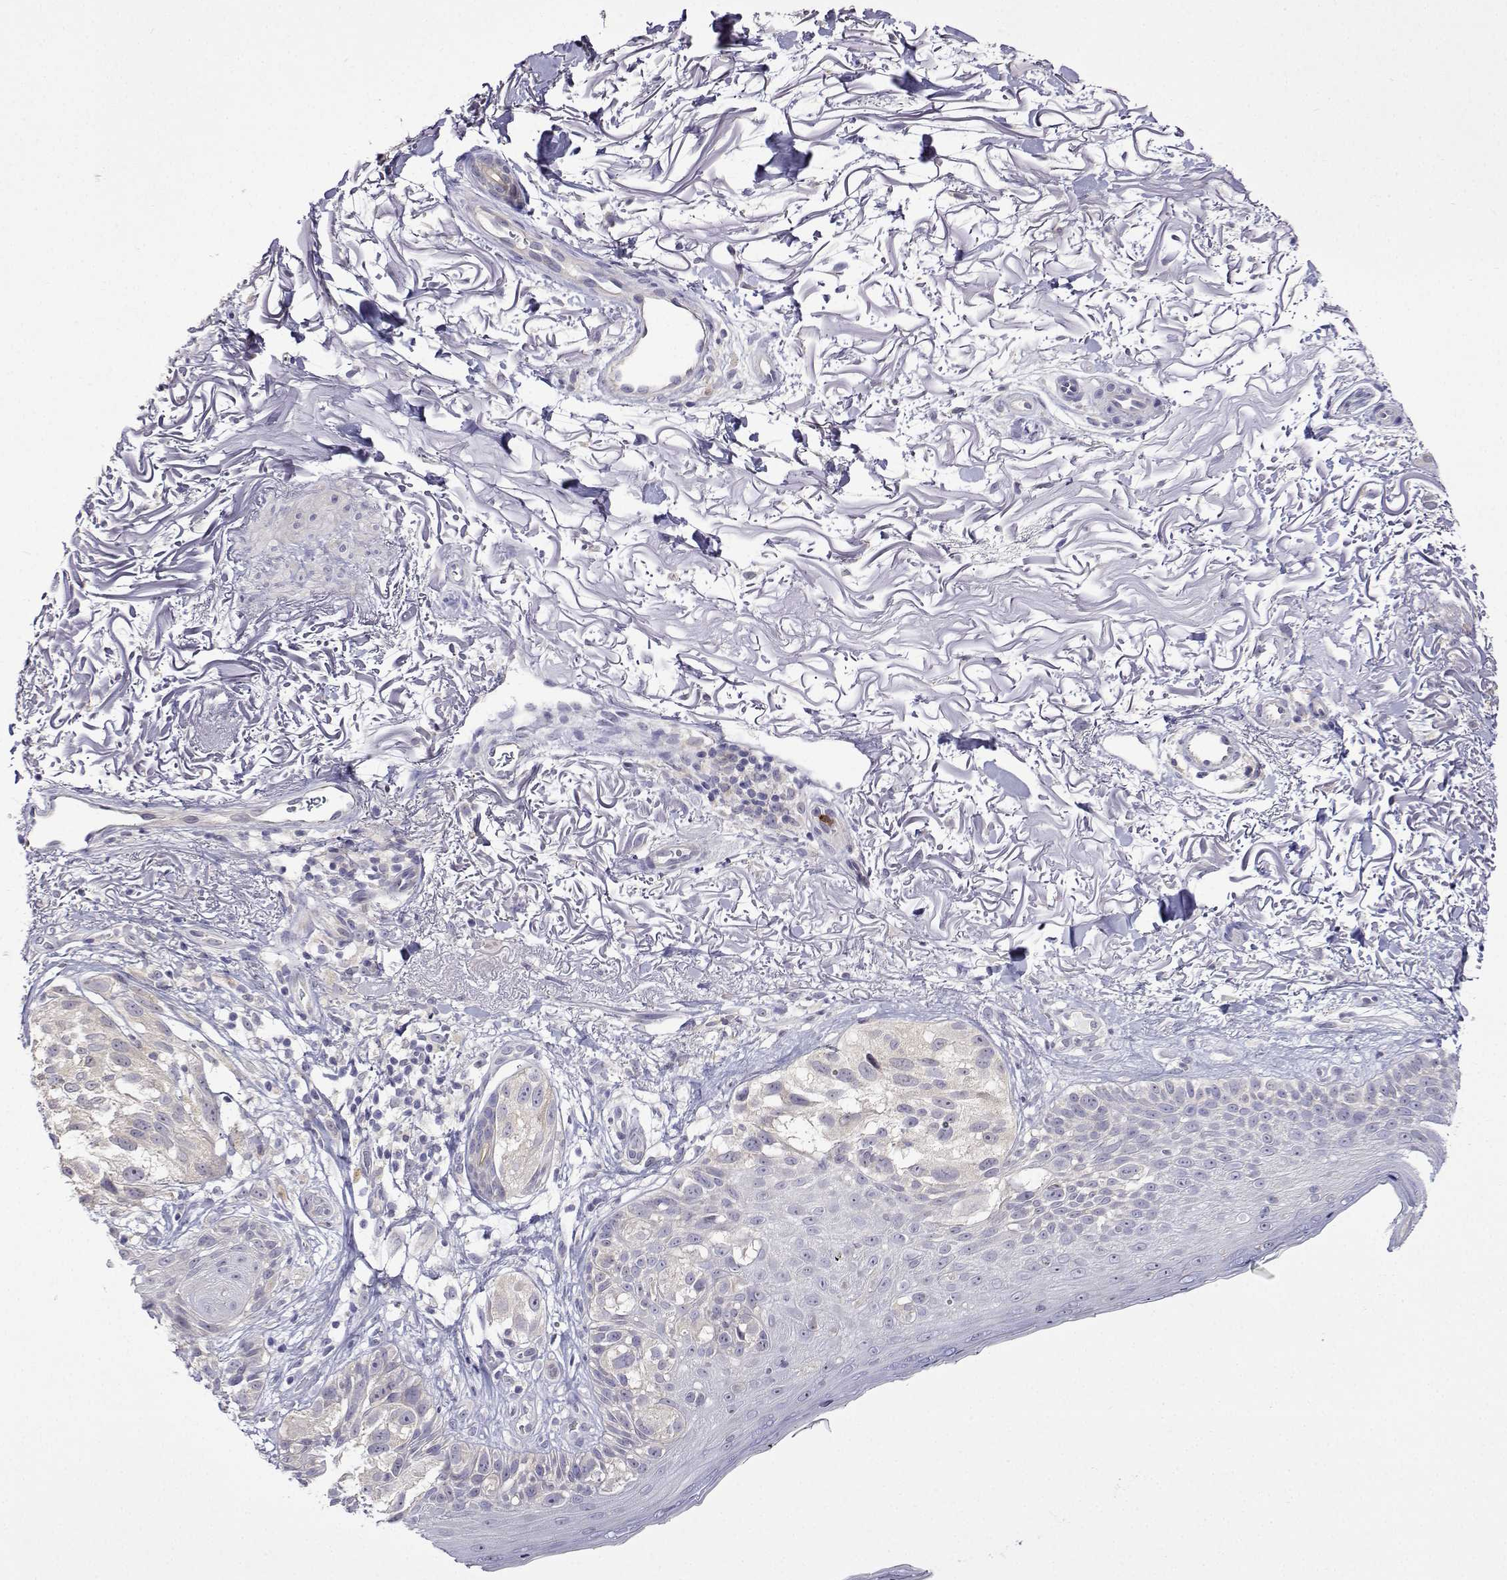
{"staining": {"intensity": "negative", "quantity": "none", "location": "none"}, "tissue": "melanoma", "cell_type": "Tumor cells", "image_type": "cancer", "snomed": [{"axis": "morphology", "description": "Malignant melanoma, NOS"}, {"axis": "topography", "description": "Skin"}], "caption": "DAB immunohistochemical staining of human malignant melanoma demonstrates no significant positivity in tumor cells.", "gene": "SULT2A1", "patient": {"sex": "female", "age": 86}}